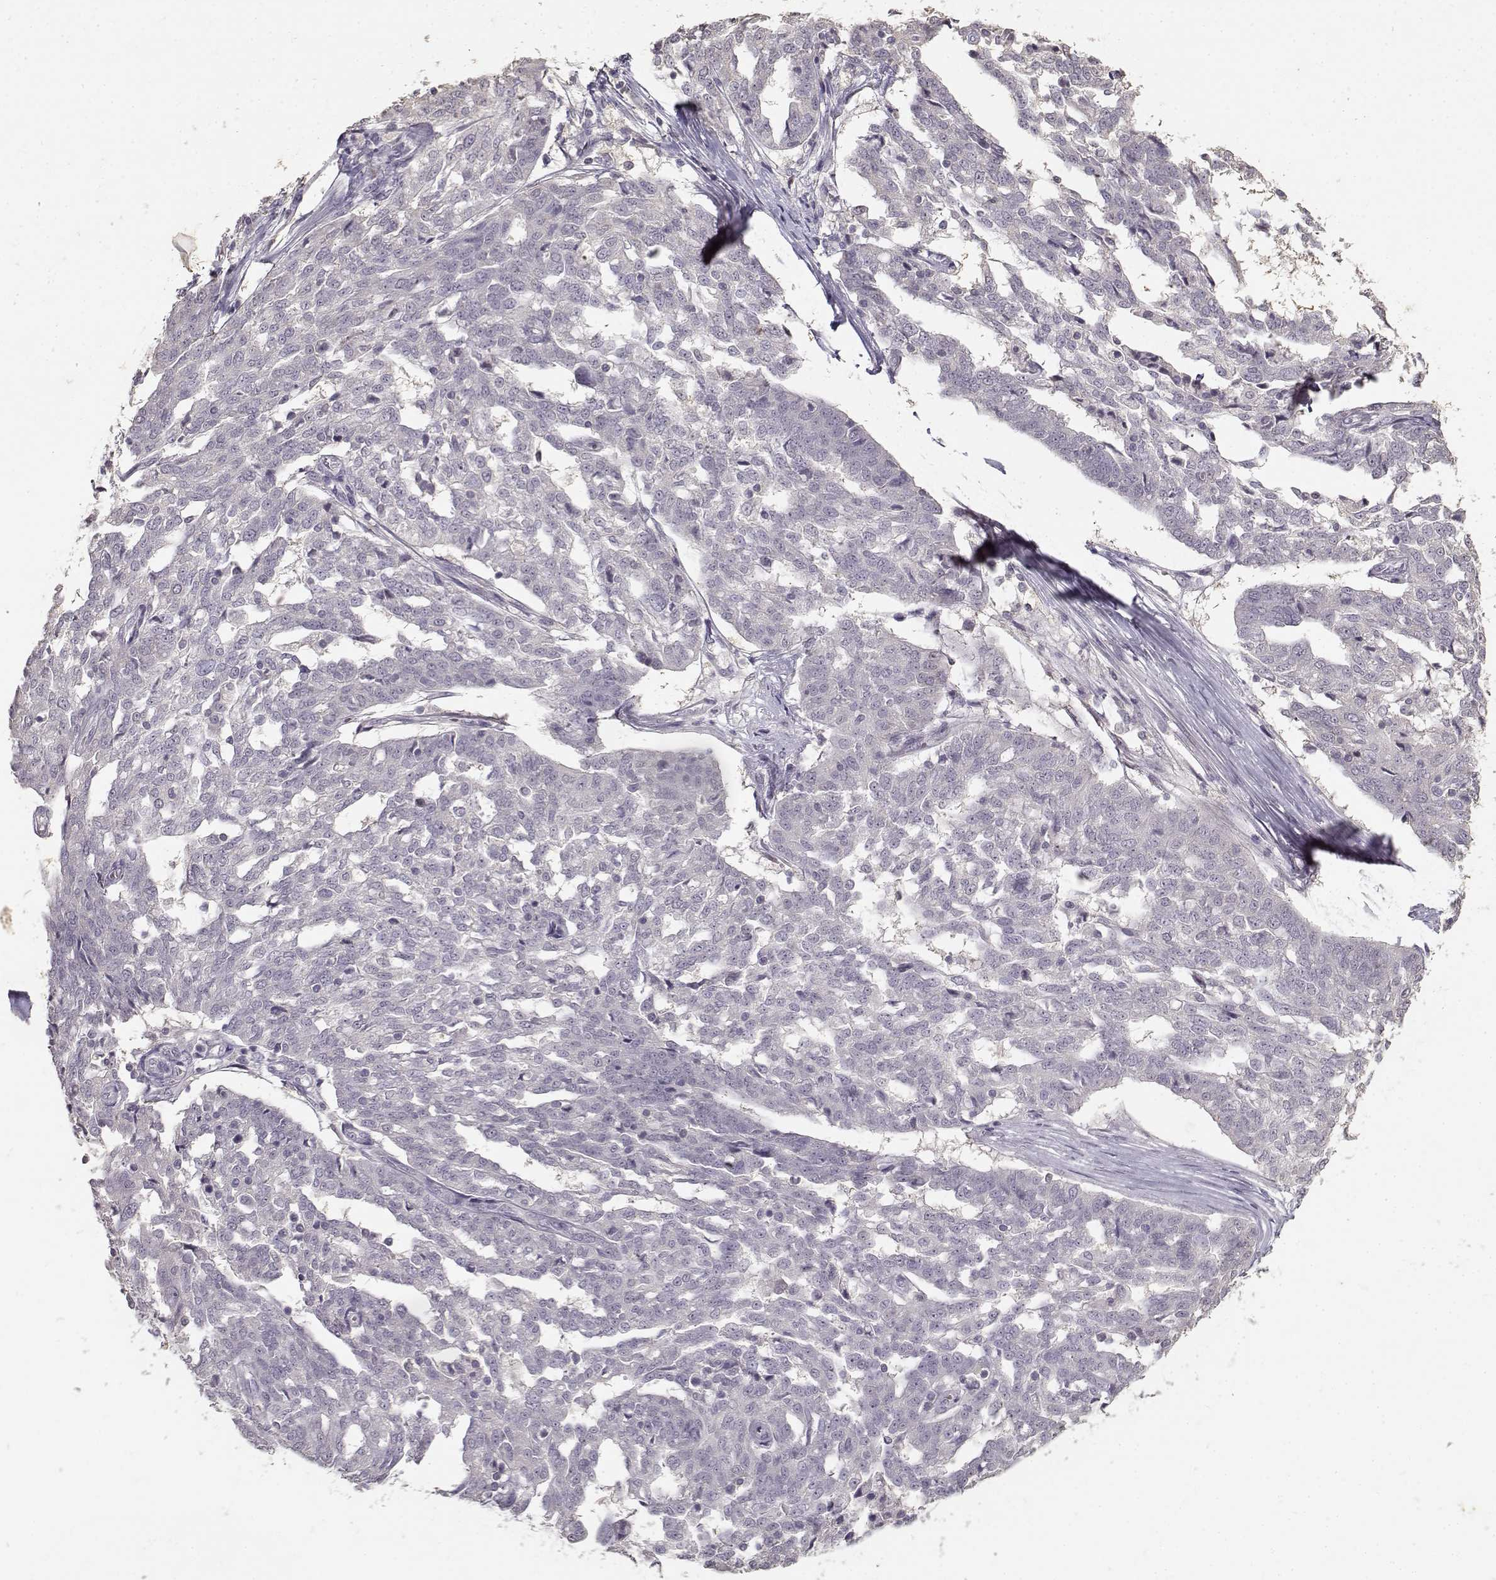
{"staining": {"intensity": "negative", "quantity": "none", "location": "none"}, "tissue": "ovarian cancer", "cell_type": "Tumor cells", "image_type": "cancer", "snomed": [{"axis": "morphology", "description": "Cystadenocarcinoma, serous, NOS"}, {"axis": "topography", "description": "Ovary"}], "caption": "Immunohistochemical staining of human ovarian cancer (serous cystadenocarcinoma) shows no significant expression in tumor cells.", "gene": "UROC1", "patient": {"sex": "female", "age": 67}}